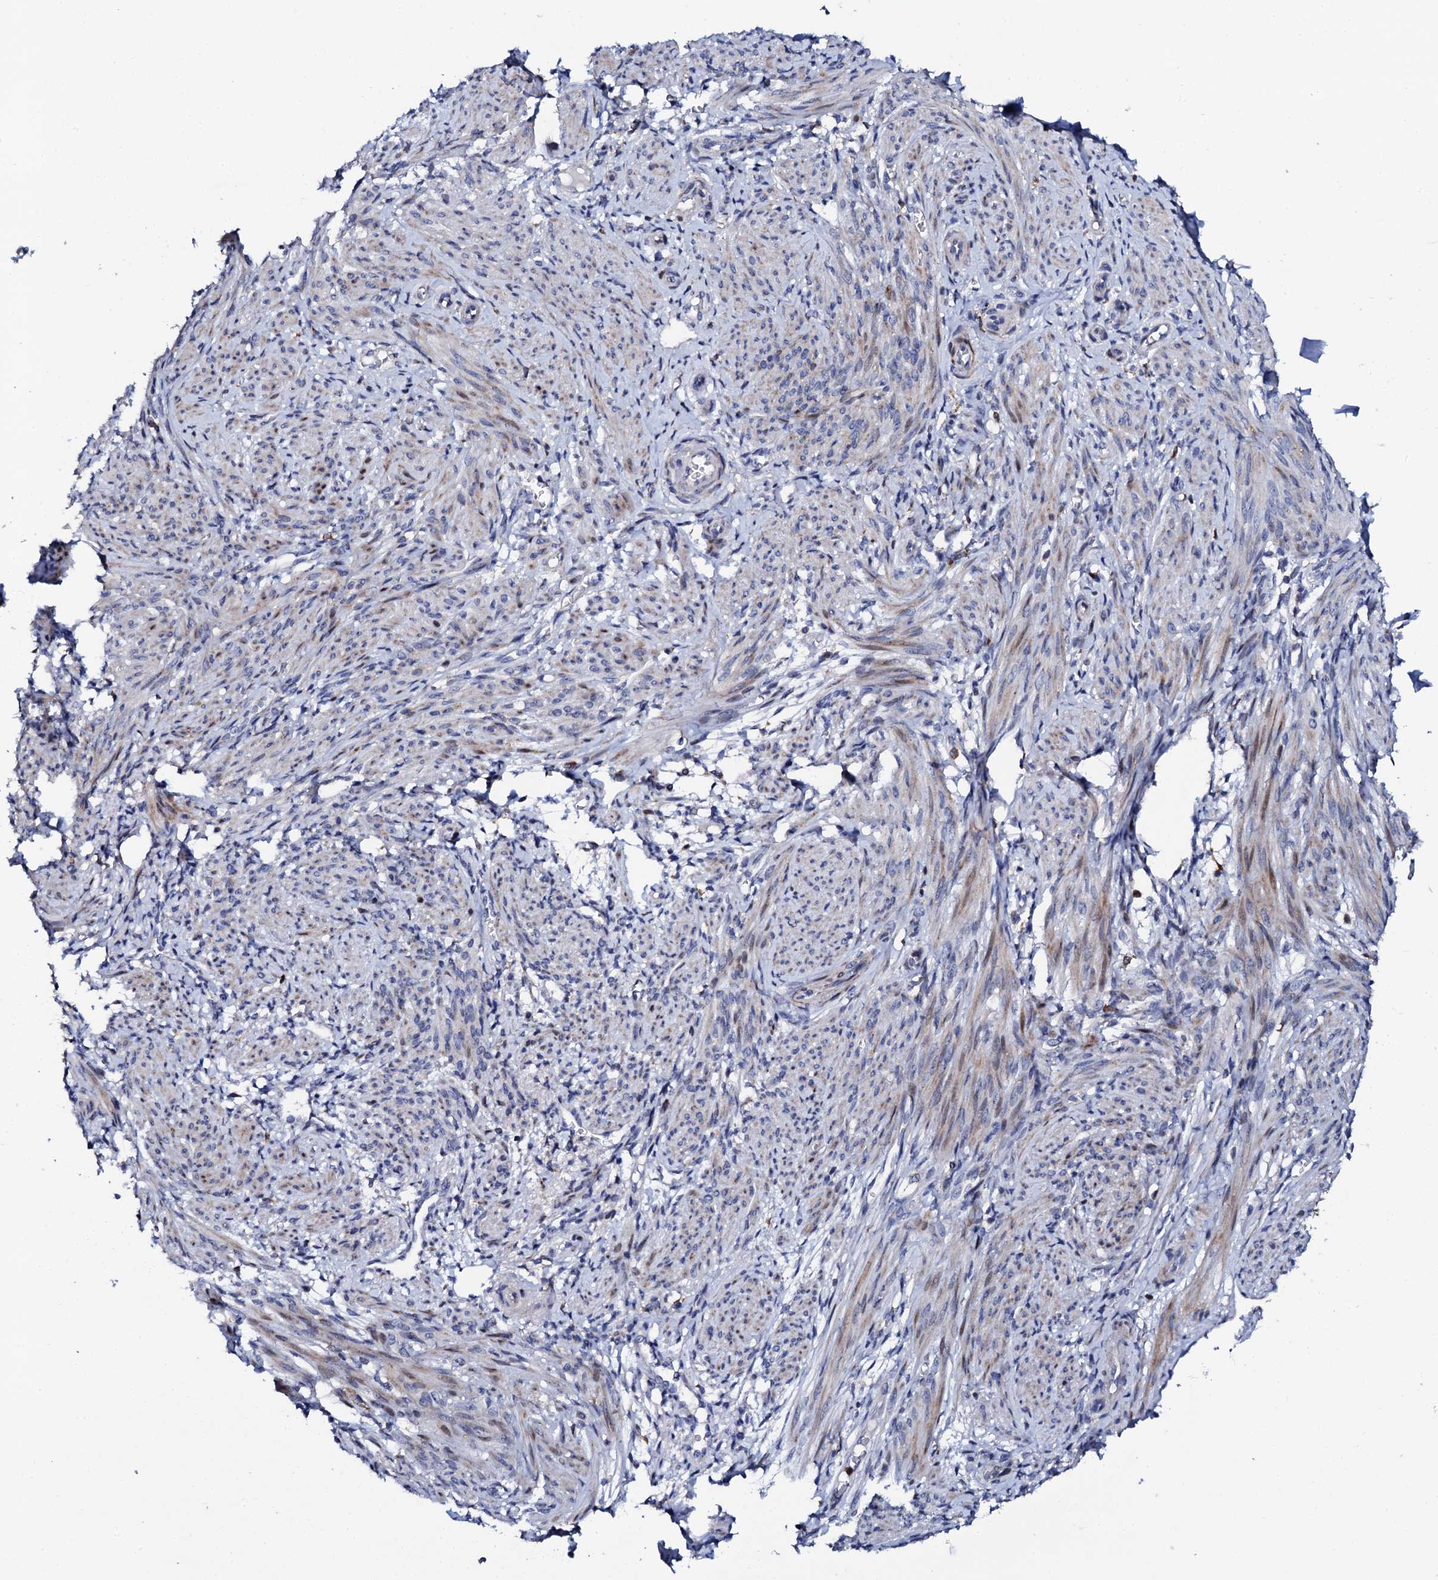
{"staining": {"intensity": "moderate", "quantity": "25%-75%", "location": "cytoplasmic/membranous"}, "tissue": "smooth muscle", "cell_type": "Smooth muscle cells", "image_type": "normal", "snomed": [{"axis": "morphology", "description": "Normal tissue, NOS"}, {"axis": "topography", "description": "Smooth muscle"}], "caption": "Unremarkable smooth muscle shows moderate cytoplasmic/membranous staining in about 25%-75% of smooth muscle cells.", "gene": "TCIRG1", "patient": {"sex": "female", "age": 39}}